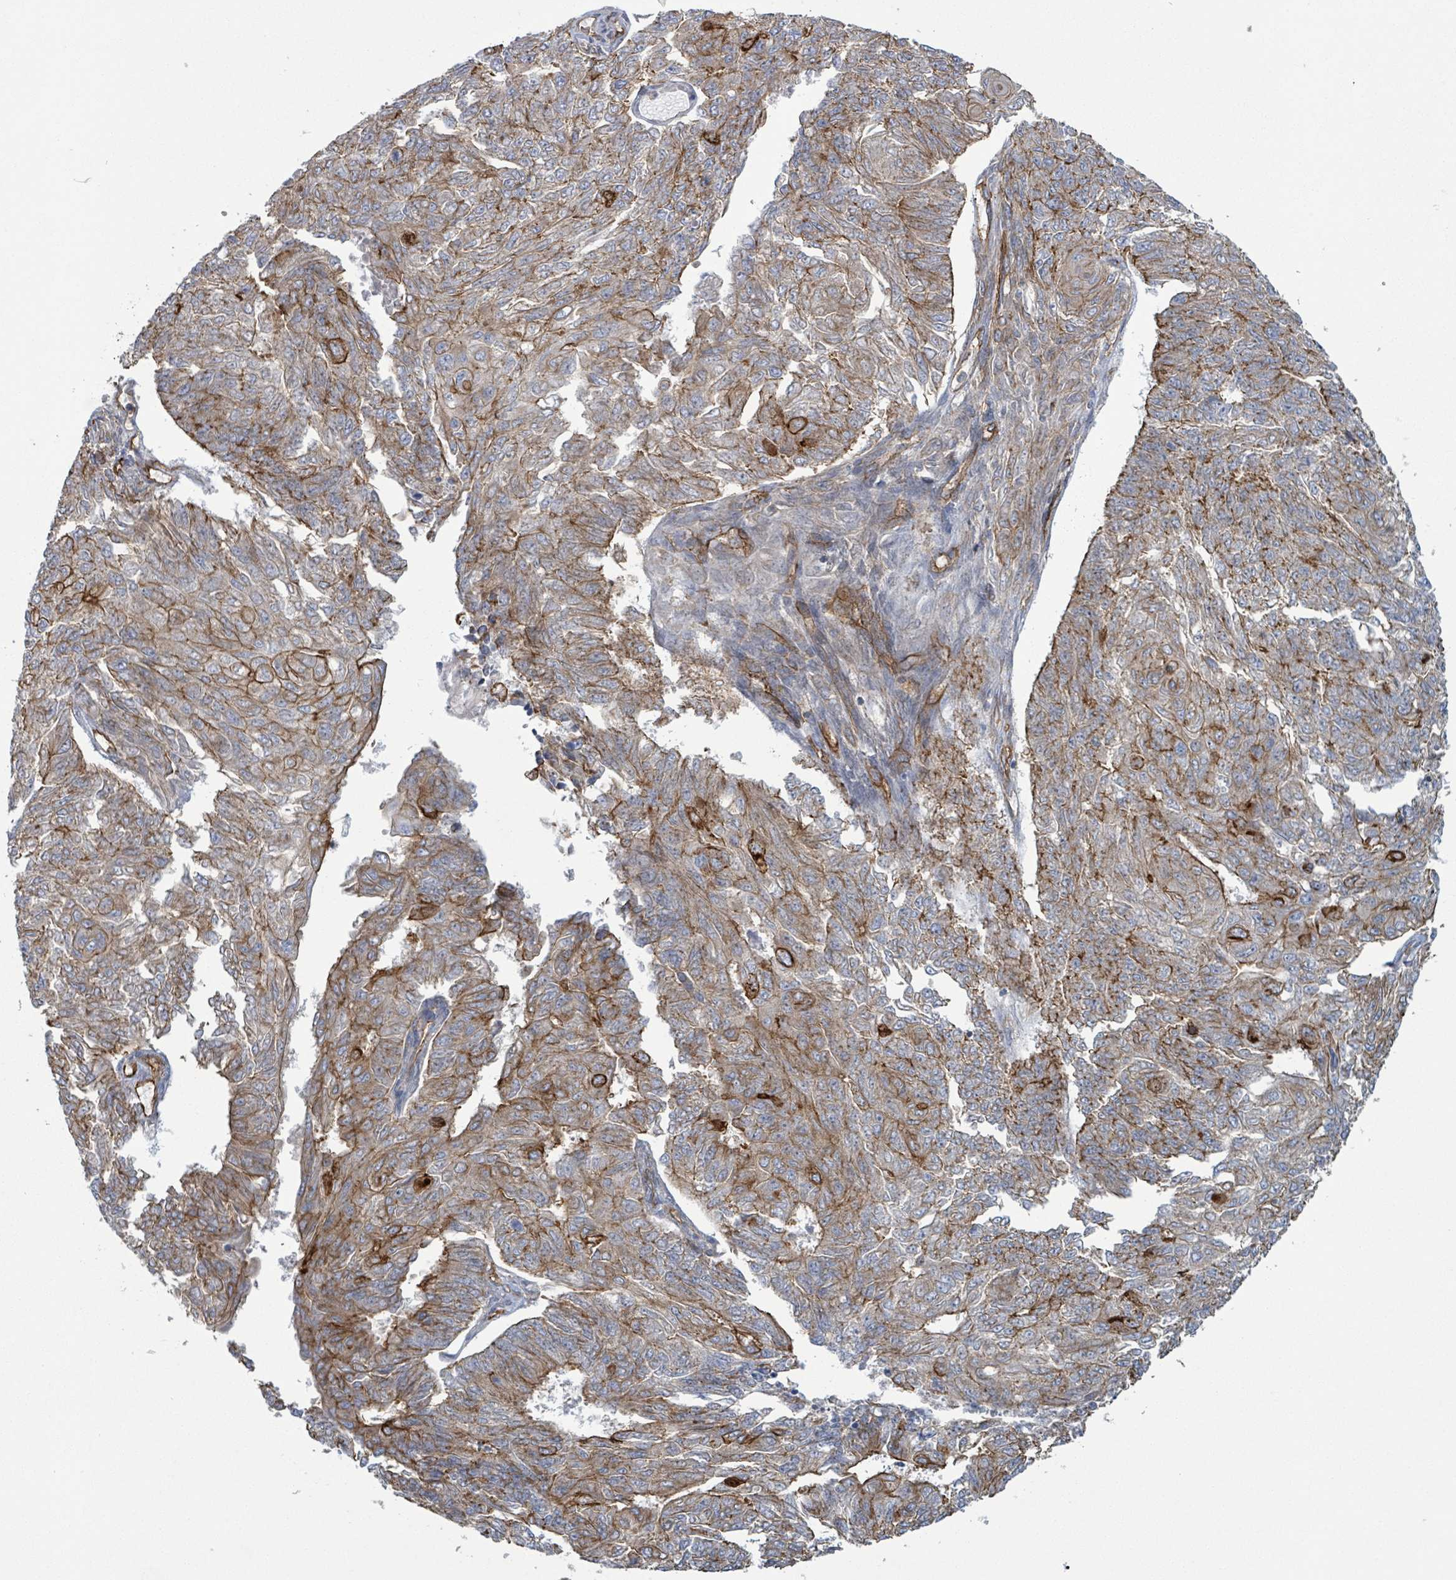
{"staining": {"intensity": "moderate", "quantity": "25%-75%", "location": "cytoplasmic/membranous"}, "tissue": "endometrial cancer", "cell_type": "Tumor cells", "image_type": "cancer", "snomed": [{"axis": "morphology", "description": "Adenocarcinoma, NOS"}, {"axis": "topography", "description": "Endometrium"}], "caption": "There is medium levels of moderate cytoplasmic/membranous staining in tumor cells of endometrial adenocarcinoma, as demonstrated by immunohistochemical staining (brown color).", "gene": "LDOC1", "patient": {"sex": "female", "age": 32}}